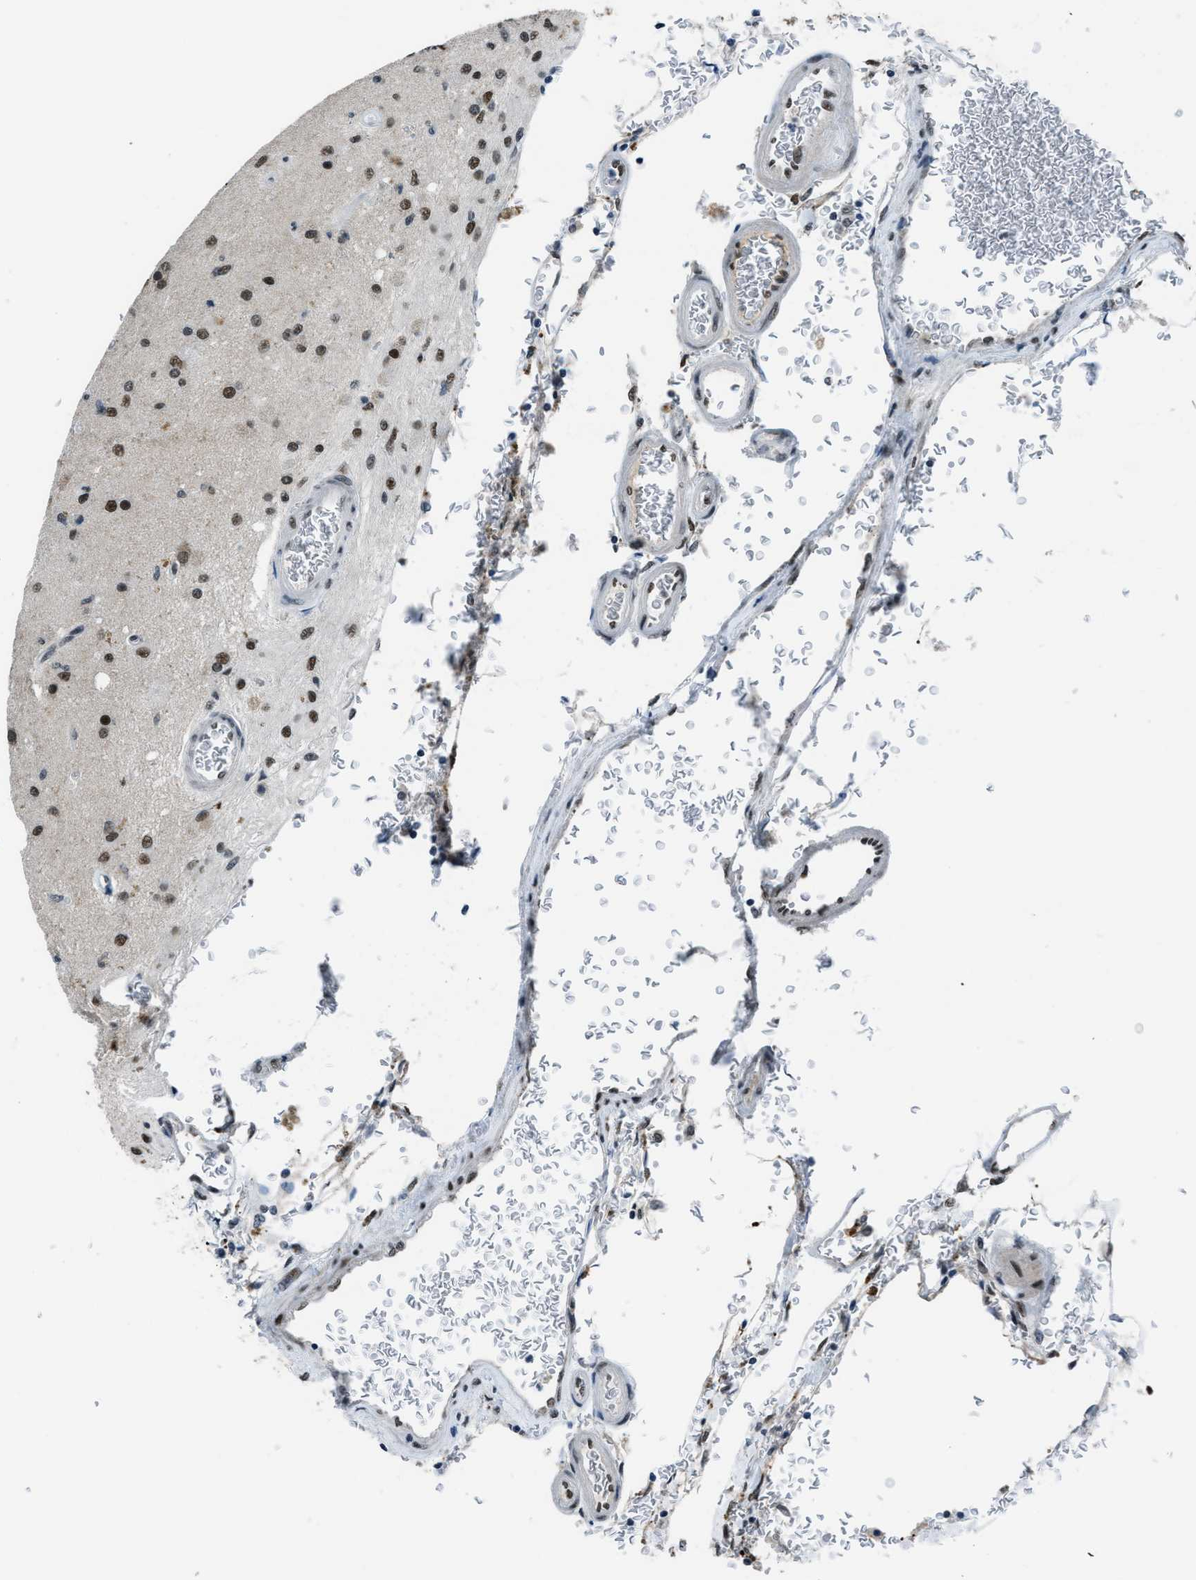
{"staining": {"intensity": "moderate", "quantity": ">75%", "location": "nuclear"}, "tissue": "glioma", "cell_type": "Tumor cells", "image_type": "cancer", "snomed": [{"axis": "morphology", "description": "Normal tissue, NOS"}, {"axis": "morphology", "description": "Glioma, malignant, High grade"}, {"axis": "topography", "description": "Cerebral cortex"}], "caption": "A brown stain labels moderate nuclear positivity of a protein in malignant high-grade glioma tumor cells.", "gene": "GATAD2B", "patient": {"sex": "male", "age": 77}}